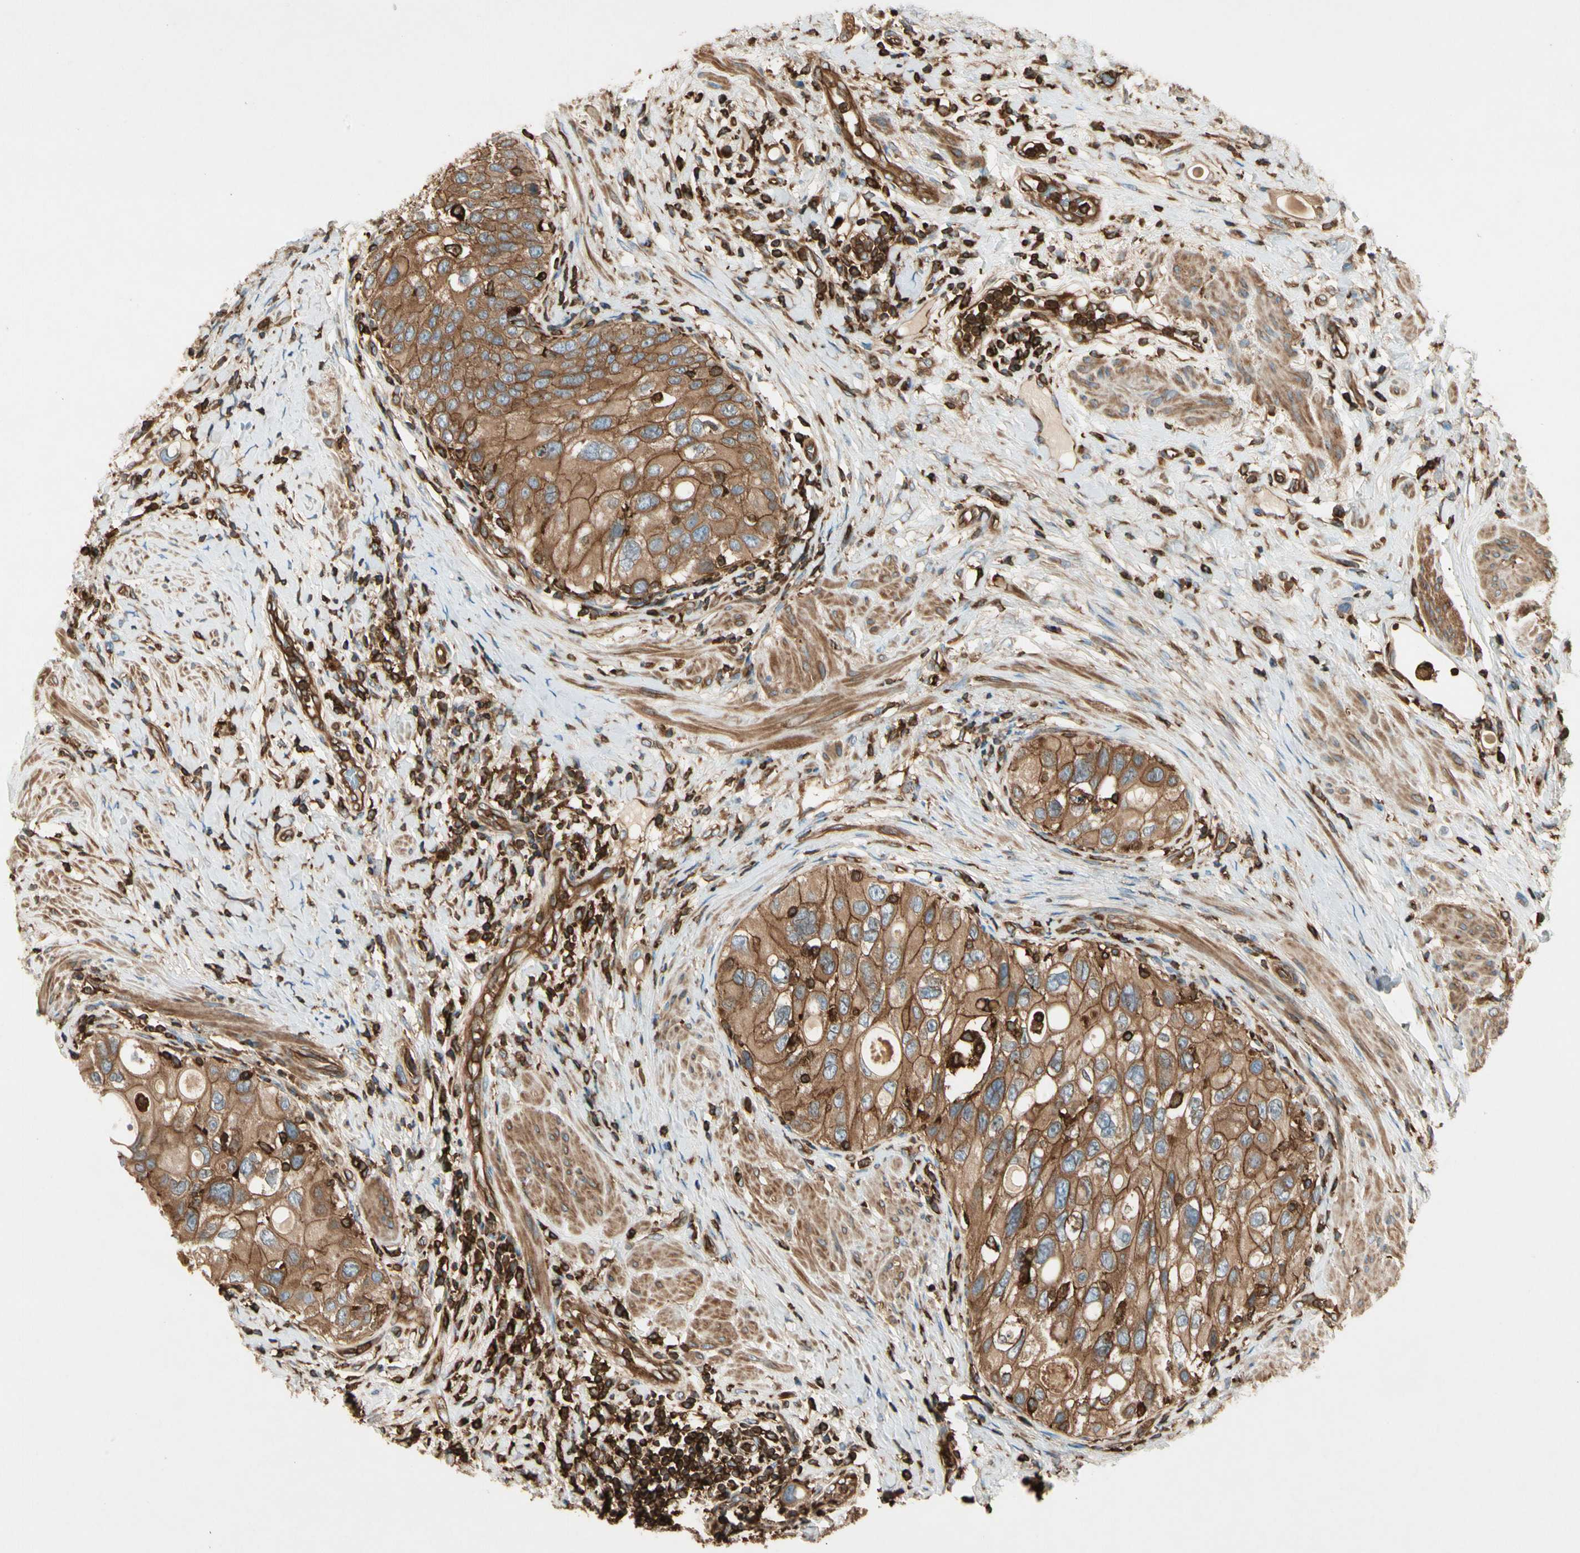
{"staining": {"intensity": "moderate", "quantity": ">75%", "location": "cytoplasmic/membranous"}, "tissue": "urothelial cancer", "cell_type": "Tumor cells", "image_type": "cancer", "snomed": [{"axis": "morphology", "description": "Urothelial carcinoma, High grade"}, {"axis": "topography", "description": "Urinary bladder"}], "caption": "Protein staining by IHC displays moderate cytoplasmic/membranous staining in approximately >75% of tumor cells in urothelial cancer. The staining was performed using DAB to visualize the protein expression in brown, while the nuclei were stained in blue with hematoxylin (Magnification: 20x).", "gene": "ARPC2", "patient": {"sex": "female", "age": 56}}